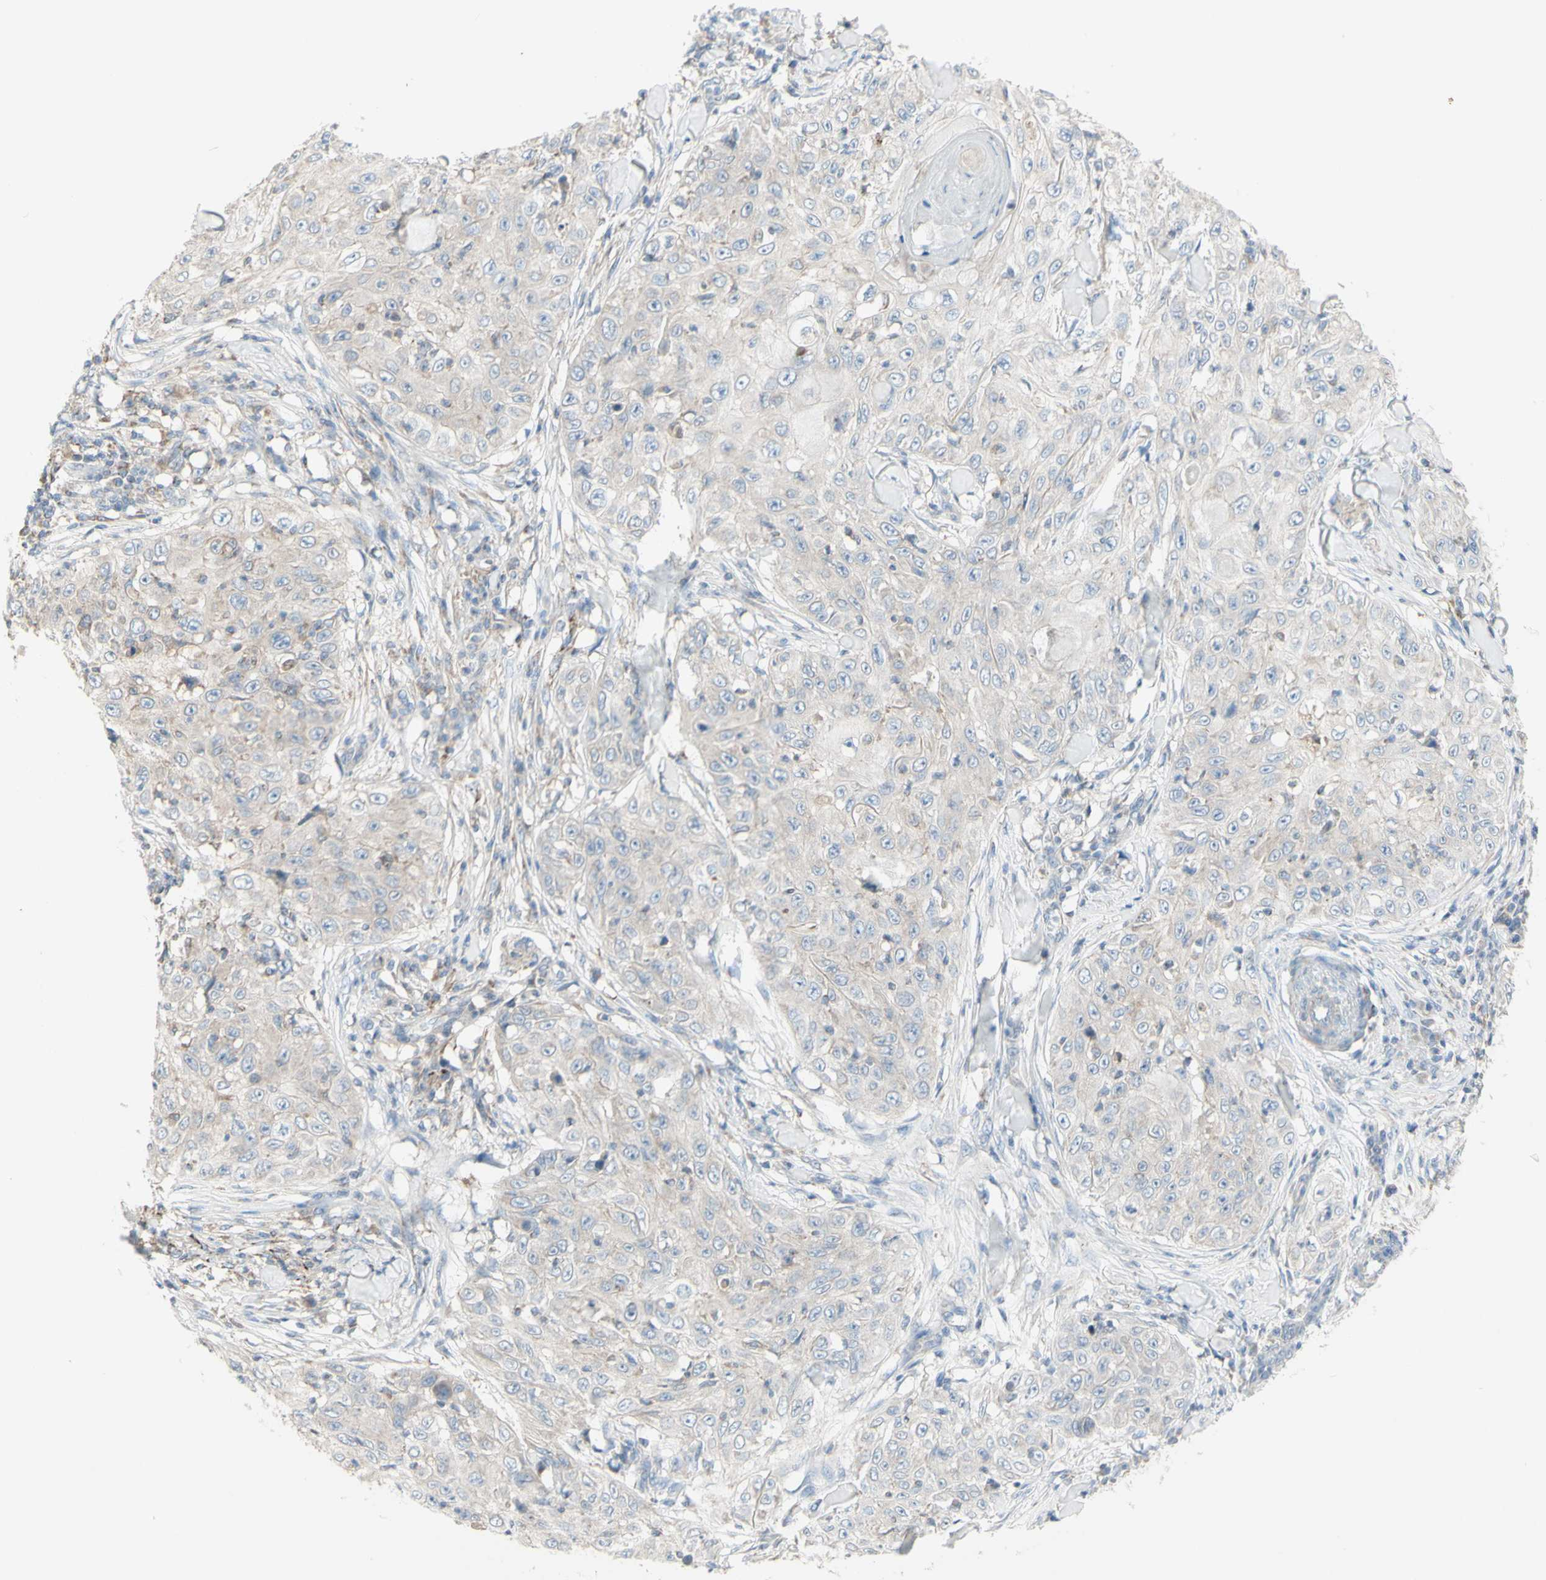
{"staining": {"intensity": "weak", "quantity": "<25%", "location": "cytoplasmic/membranous"}, "tissue": "skin cancer", "cell_type": "Tumor cells", "image_type": "cancer", "snomed": [{"axis": "morphology", "description": "Squamous cell carcinoma, NOS"}, {"axis": "topography", "description": "Skin"}], "caption": "This image is of skin cancer (squamous cell carcinoma) stained with immunohistochemistry to label a protein in brown with the nuclei are counter-stained blue. There is no expression in tumor cells. Brightfield microscopy of IHC stained with DAB (brown) and hematoxylin (blue), captured at high magnification.", "gene": "CNTNAP1", "patient": {"sex": "male", "age": 86}}